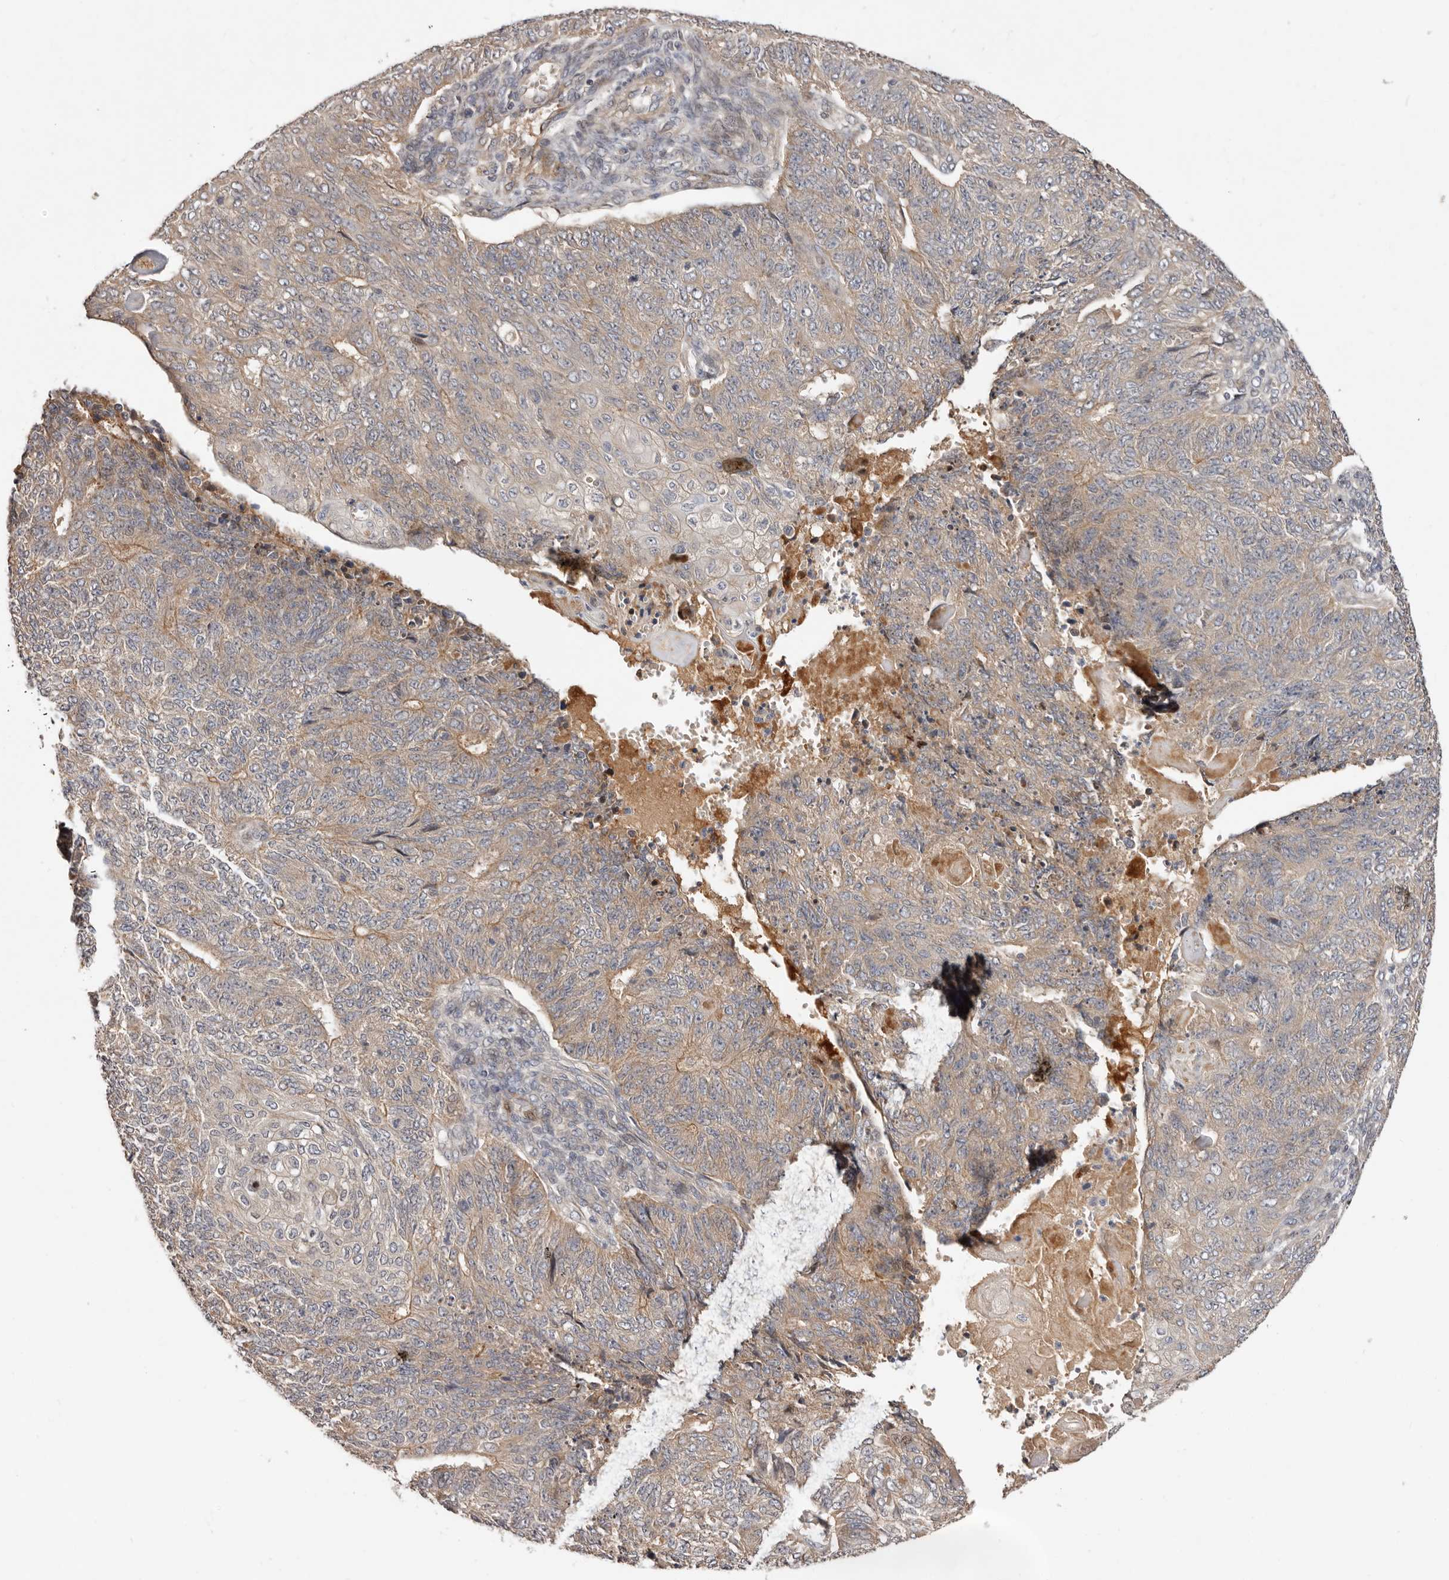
{"staining": {"intensity": "weak", "quantity": ">75%", "location": "cytoplasmic/membranous"}, "tissue": "endometrial cancer", "cell_type": "Tumor cells", "image_type": "cancer", "snomed": [{"axis": "morphology", "description": "Adenocarcinoma, NOS"}, {"axis": "topography", "description": "Endometrium"}], "caption": "Immunohistochemistry (IHC) (DAB (3,3'-diaminobenzidine)) staining of endometrial adenocarcinoma shows weak cytoplasmic/membranous protein expression in about >75% of tumor cells.", "gene": "DOP1A", "patient": {"sex": "female", "age": 32}}